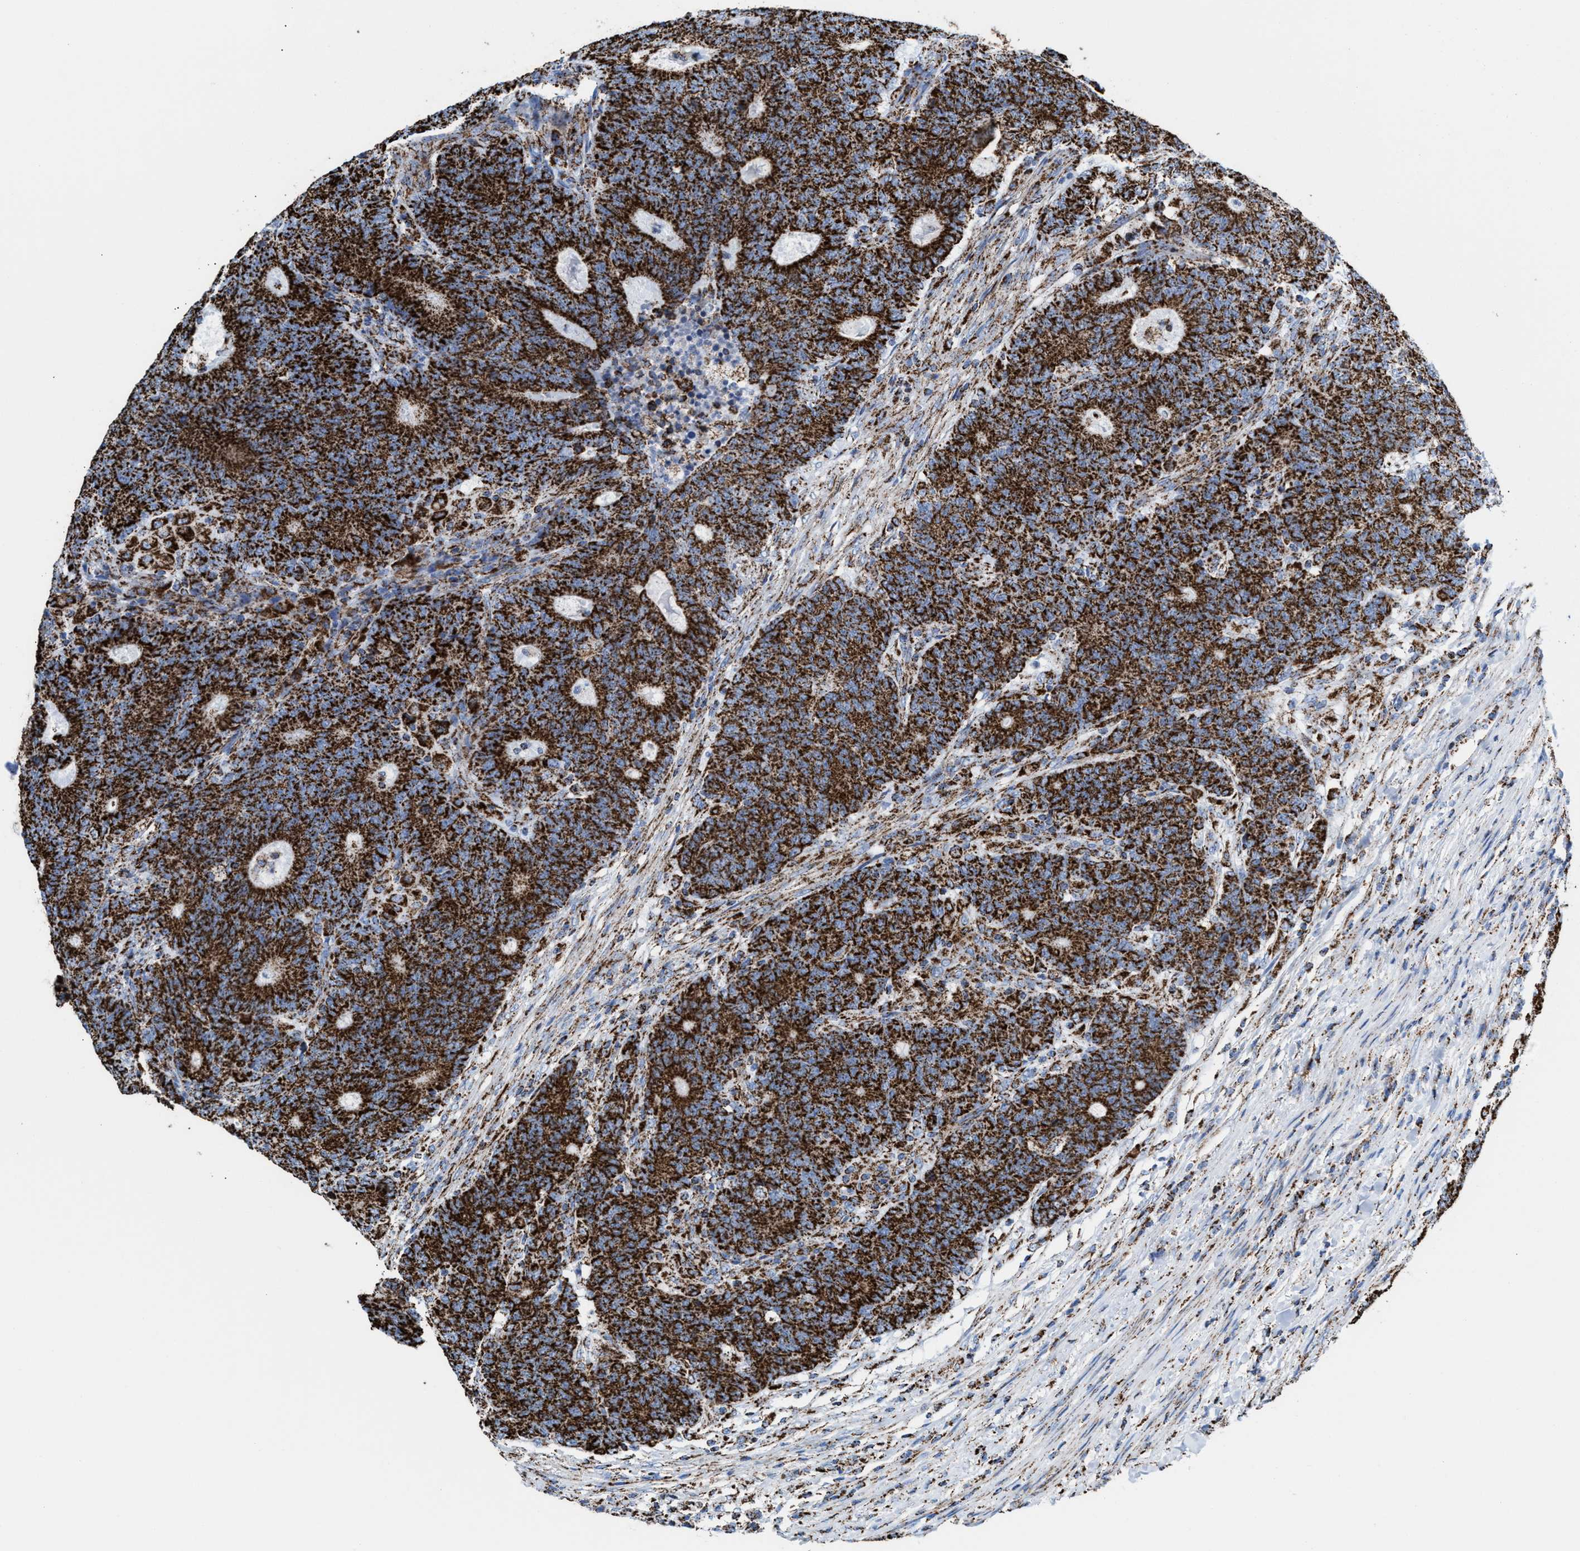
{"staining": {"intensity": "strong", "quantity": ">75%", "location": "cytoplasmic/membranous"}, "tissue": "colorectal cancer", "cell_type": "Tumor cells", "image_type": "cancer", "snomed": [{"axis": "morphology", "description": "Normal tissue, NOS"}, {"axis": "morphology", "description": "Adenocarcinoma, NOS"}, {"axis": "topography", "description": "Colon"}], "caption": "Immunohistochemistry (IHC) (DAB) staining of colorectal adenocarcinoma shows strong cytoplasmic/membranous protein staining in about >75% of tumor cells.", "gene": "ECHS1", "patient": {"sex": "female", "age": 75}}